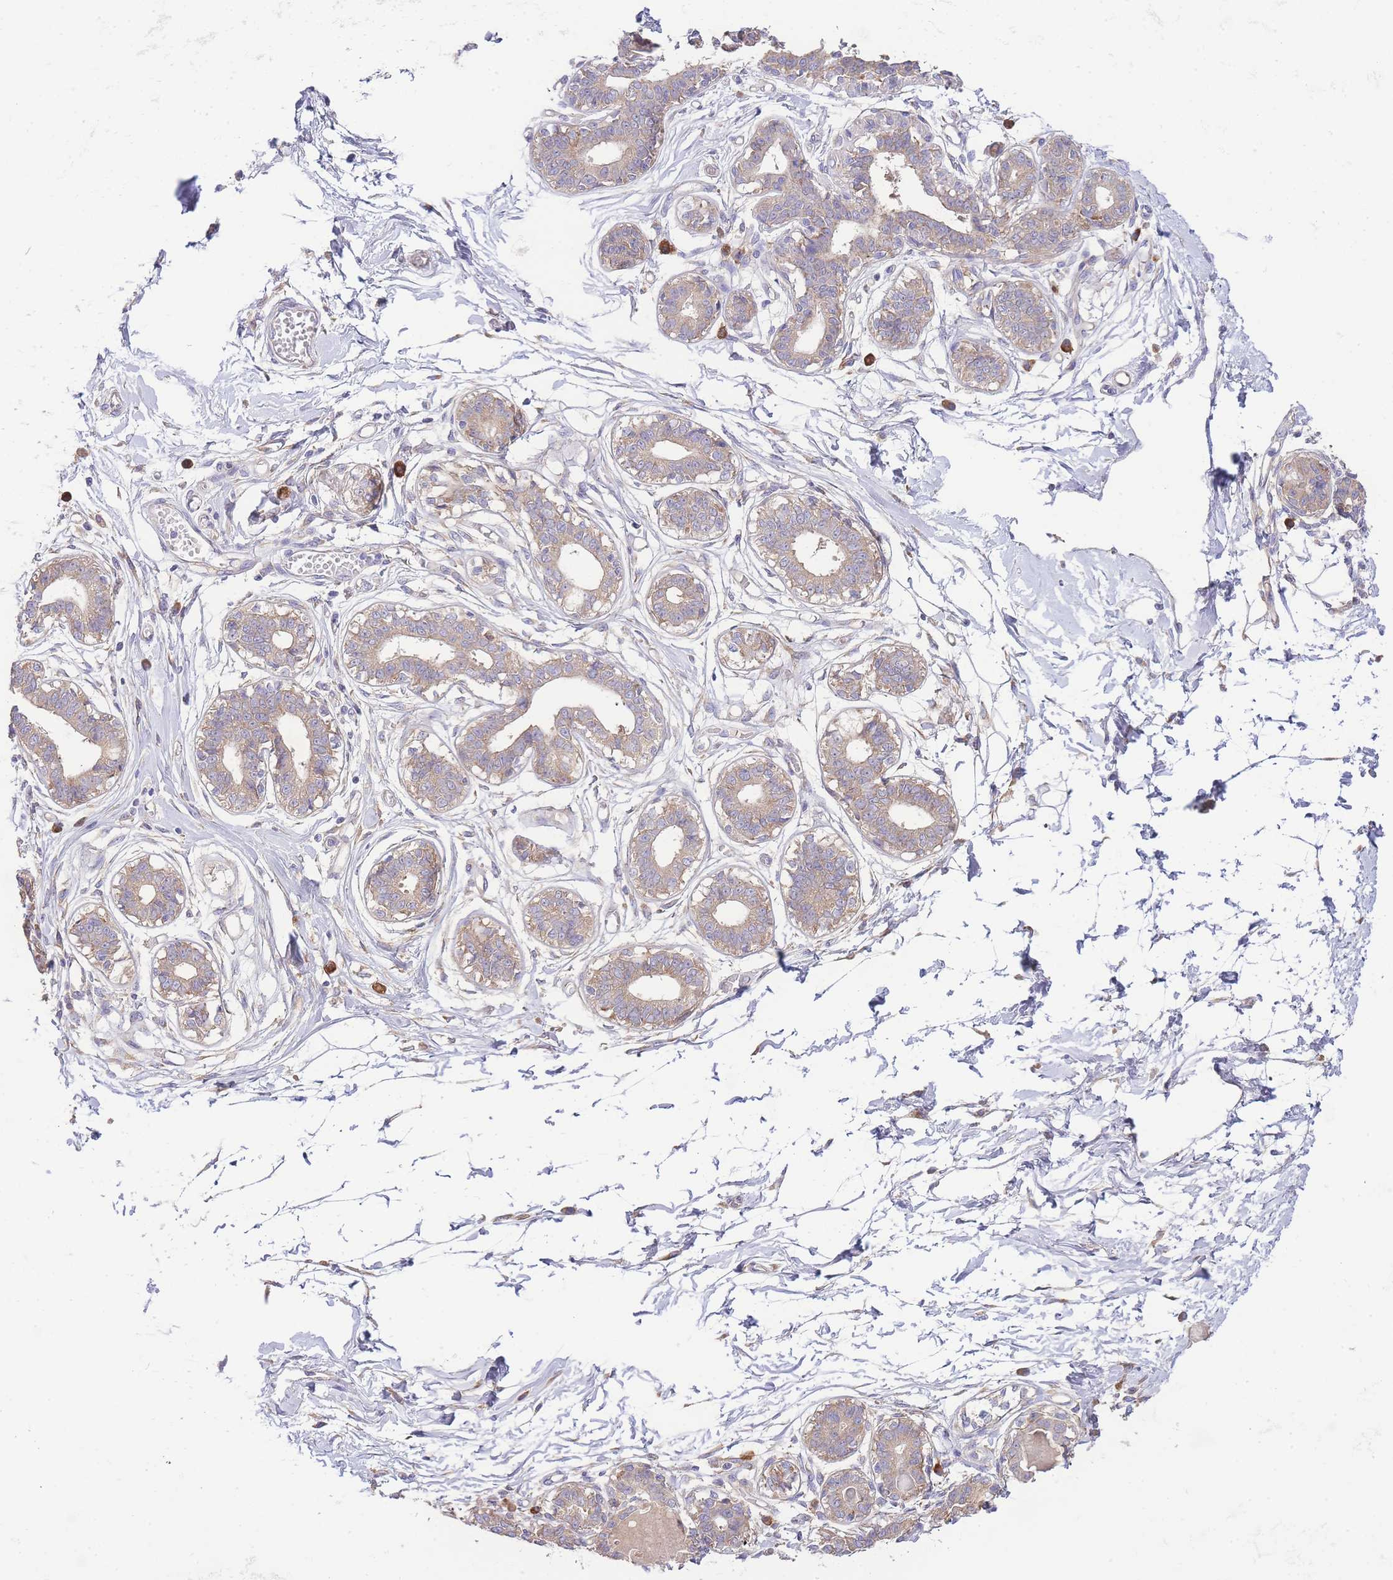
{"staining": {"intensity": "negative", "quantity": "none", "location": "none"}, "tissue": "breast", "cell_type": "Adipocytes", "image_type": "normal", "snomed": [{"axis": "morphology", "description": "Normal tissue, NOS"}, {"axis": "topography", "description": "Breast"}], "caption": "Protein analysis of benign breast exhibits no significant staining in adipocytes.", "gene": "BEX1", "patient": {"sex": "female", "age": 45}}